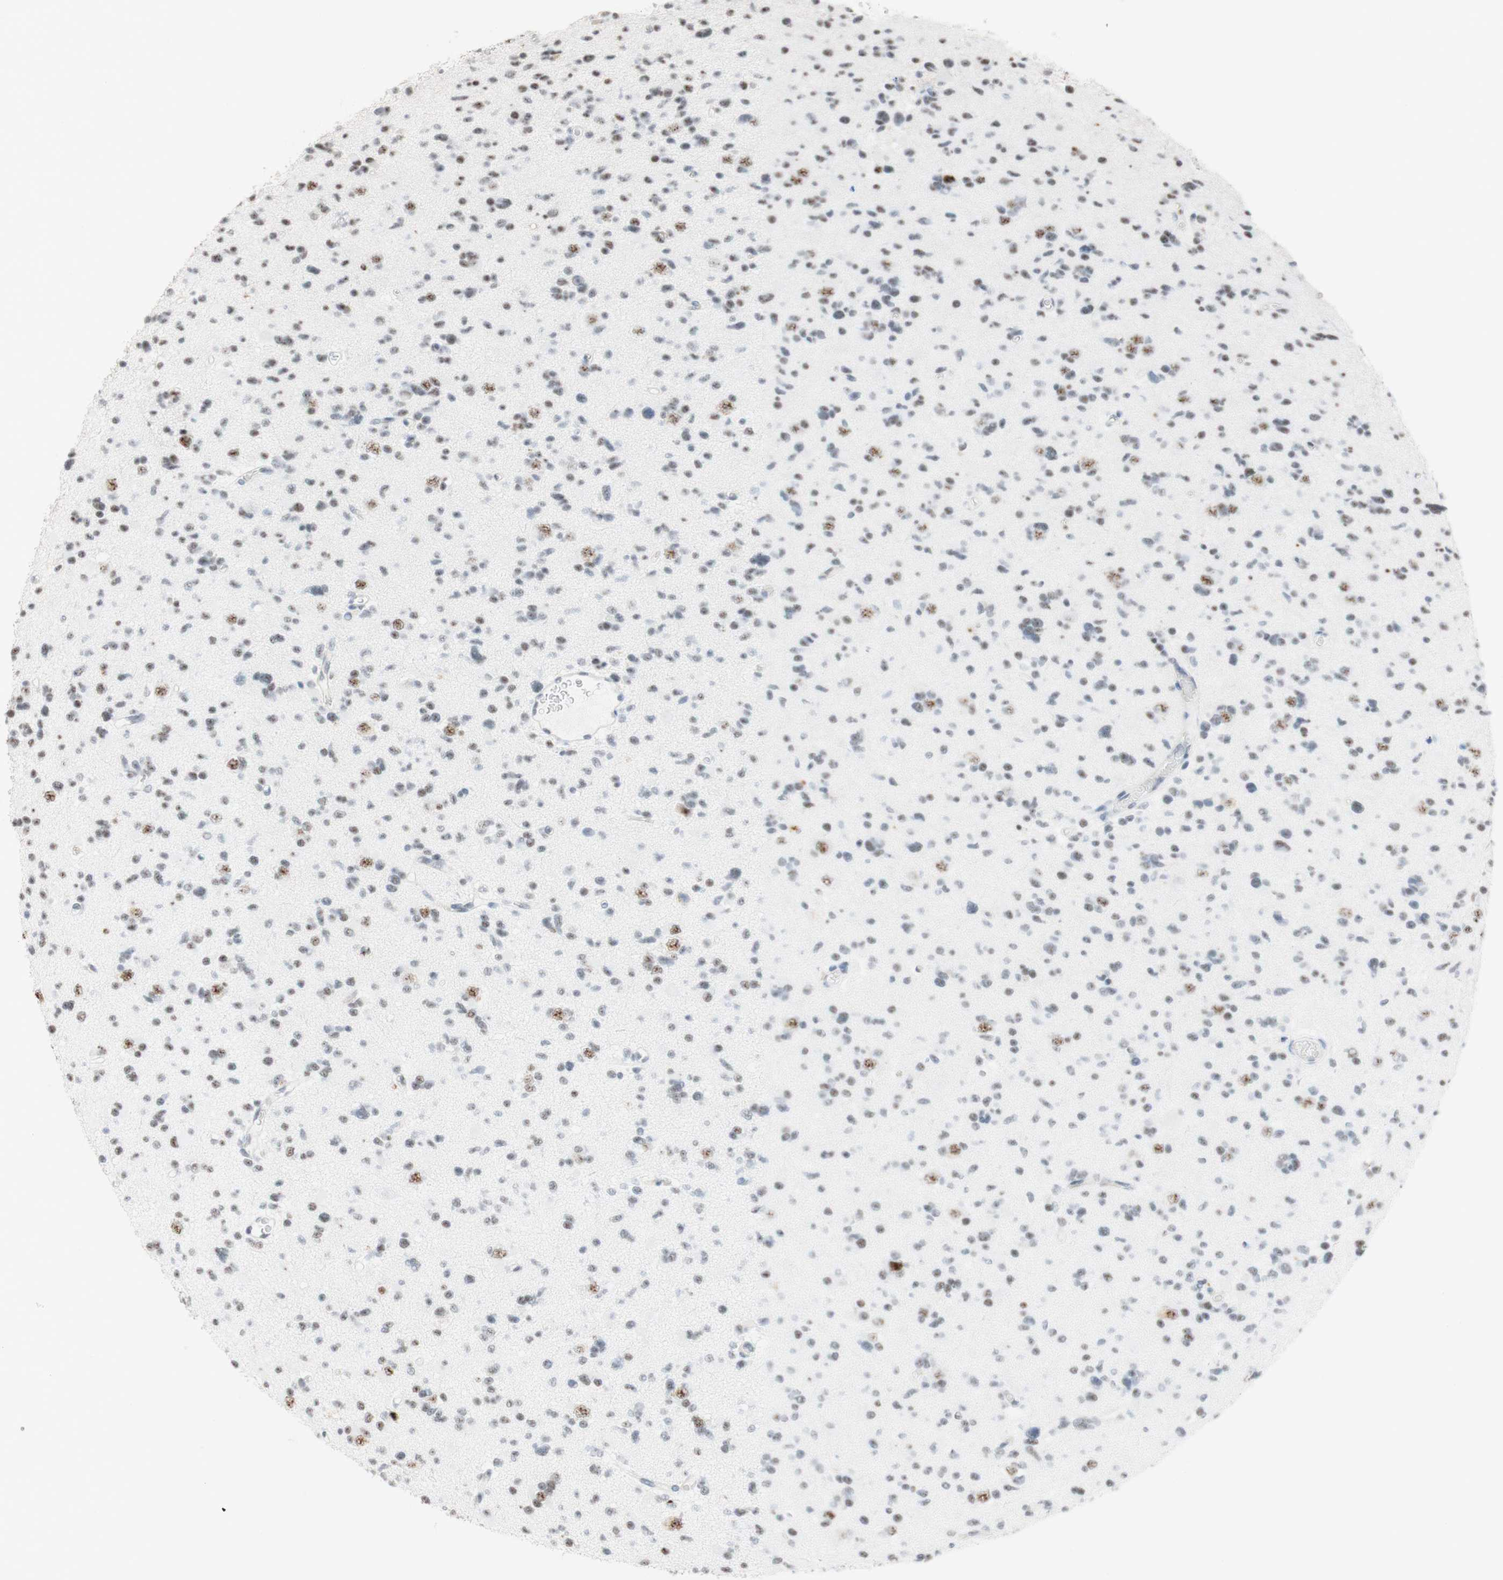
{"staining": {"intensity": "negative", "quantity": "none", "location": "none"}, "tissue": "glioma", "cell_type": "Tumor cells", "image_type": "cancer", "snomed": [{"axis": "morphology", "description": "Glioma, malignant, Low grade"}, {"axis": "topography", "description": "Brain"}], "caption": "Immunohistochemical staining of human glioma reveals no significant expression in tumor cells. (DAB (3,3'-diaminobenzidine) IHC, high magnification).", "gene": "SAP18", "patient": {"sex": "female", "age": 22}}